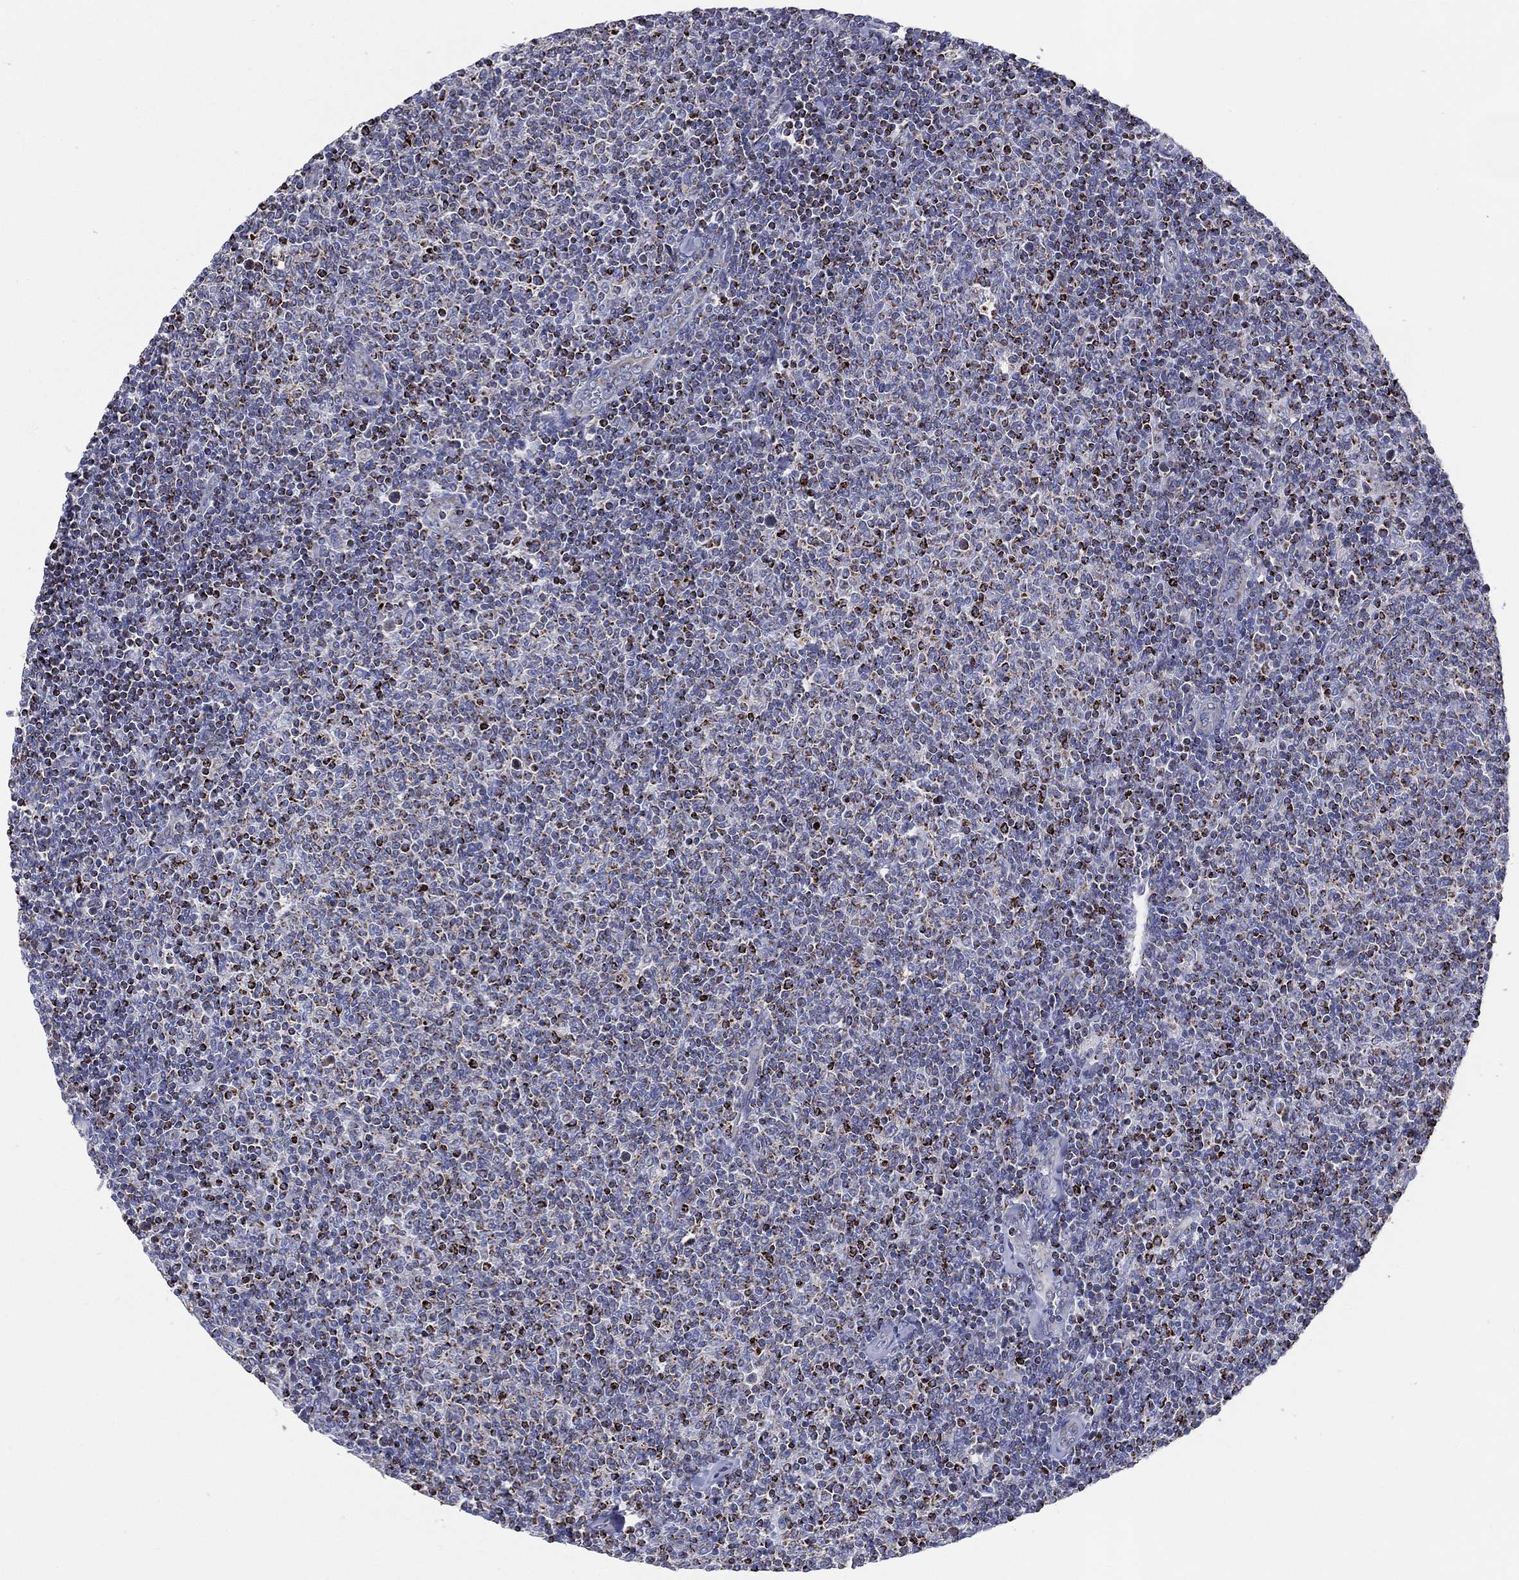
{"staining": {"intensity": "strong", "quantity": "<25%", "location": "cytoplasmic/membranous"}, "tissue": "lymphoma", "cell_type": "Tumor cells", "image_type": "cancer", "snomed": [{"axis": "morphology", "description": "Malignant lymphoma, non-Hodgkin's type, Low grade"}, {"axis": "topography", "description": "Lymph node"}], "caption": "About <25% of tumor cells in lymphoma demonstrate strong cytoplasmic/membranous protein positivity as visualized by brown immunohistochemical staining.", "gene": "SFXN1", "patient": {"sex": "male", "age": 52}}